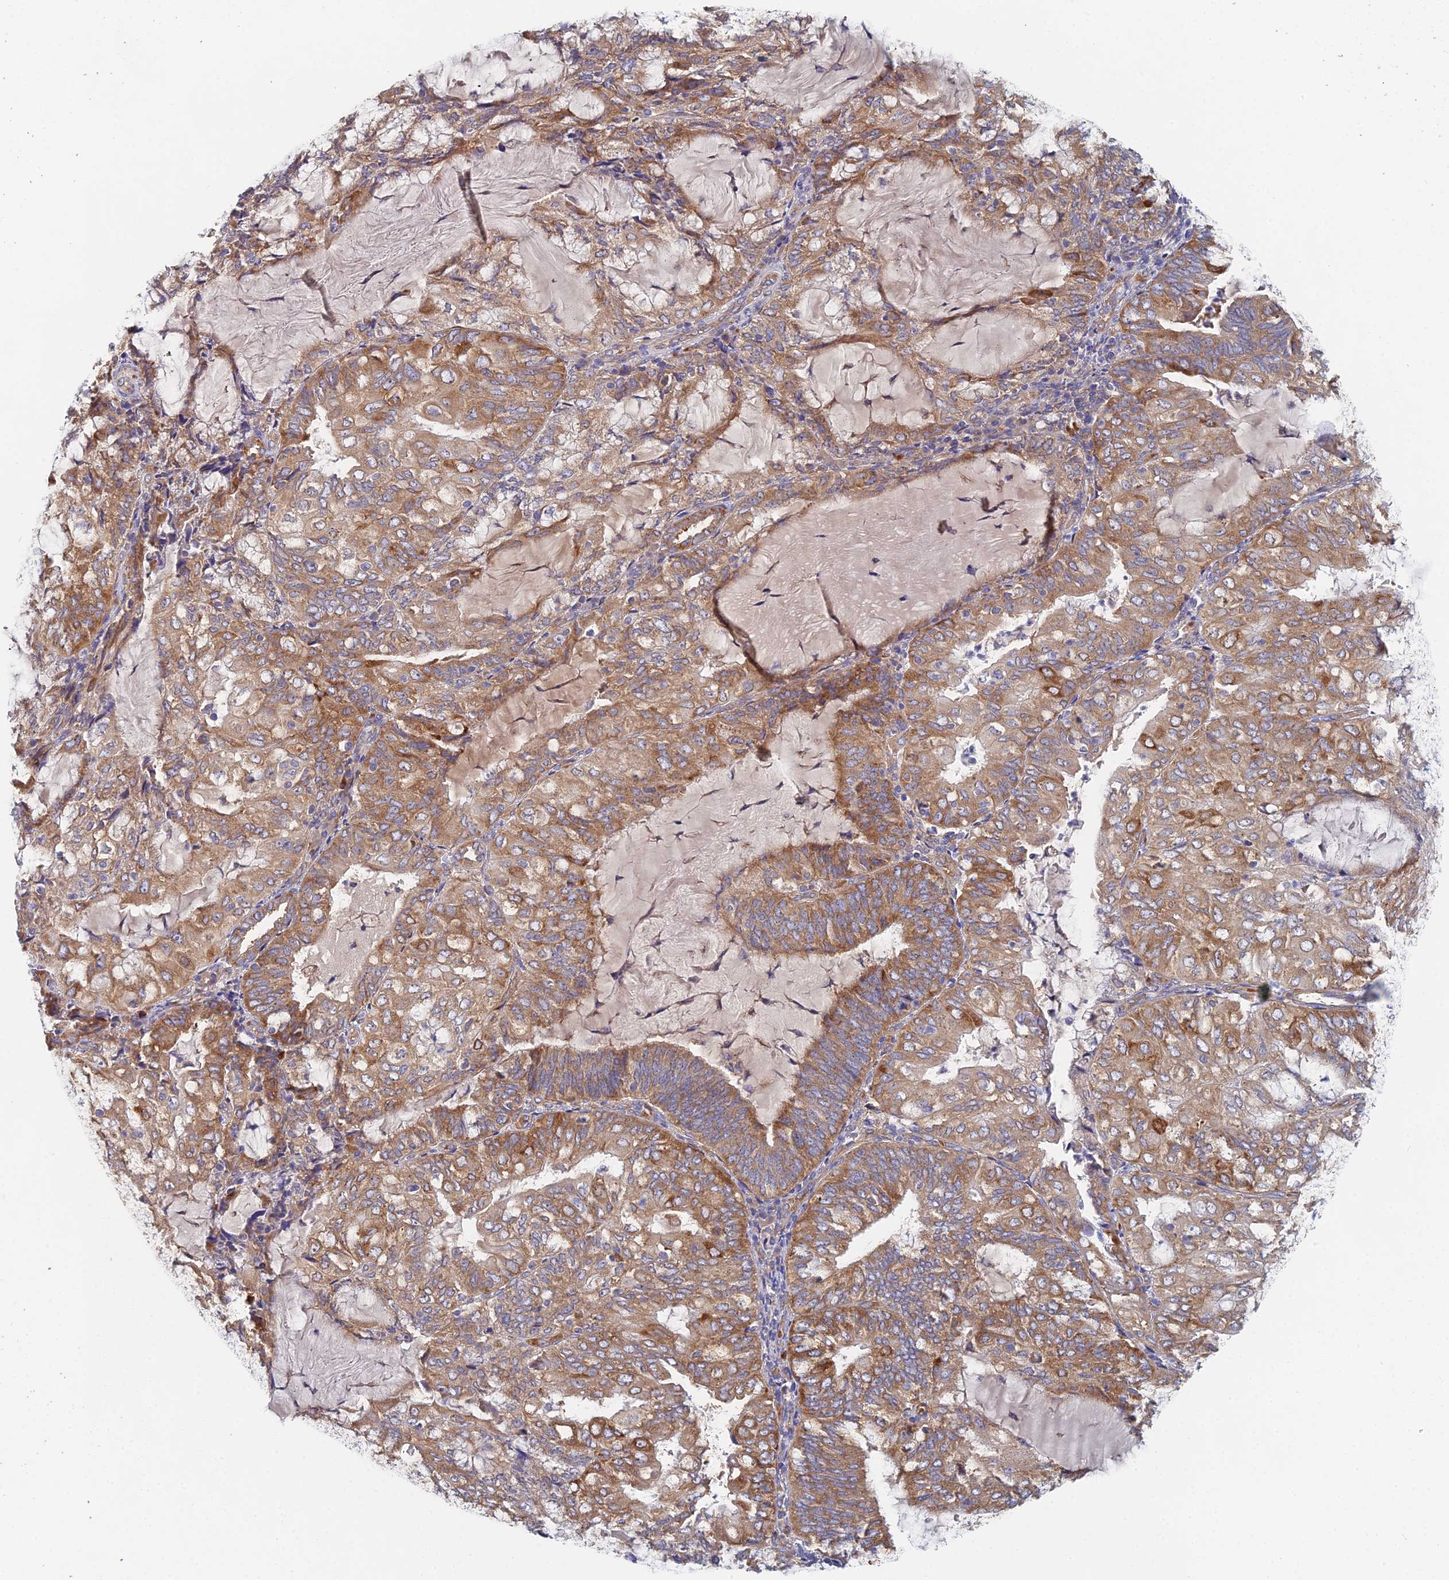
{"staining": {"intensity": "moderate", "quantity": ">75%", "location": "cytoplasmic/membranous"}, "tissue": "endometrial cancer", "cell_type": "Tumor cells", "image_type": "cancer", "snomed": [{"axis": "morphology", "description": "Adenocarcinoma, NOS"}, {"axis": "topography", "description": "Endometrium"}], "caption": "This image shows adenocarcinoma (endometrial) stained with immunohistochemistry (IHC) to label a protein in brown. The cytoplasmic/membranous of tumor cells show moderate positivity for the protein. Nuclei are counter-stained blue.", "gene": "ELOF1", "patient": {"sex": "female", "age": 81}}